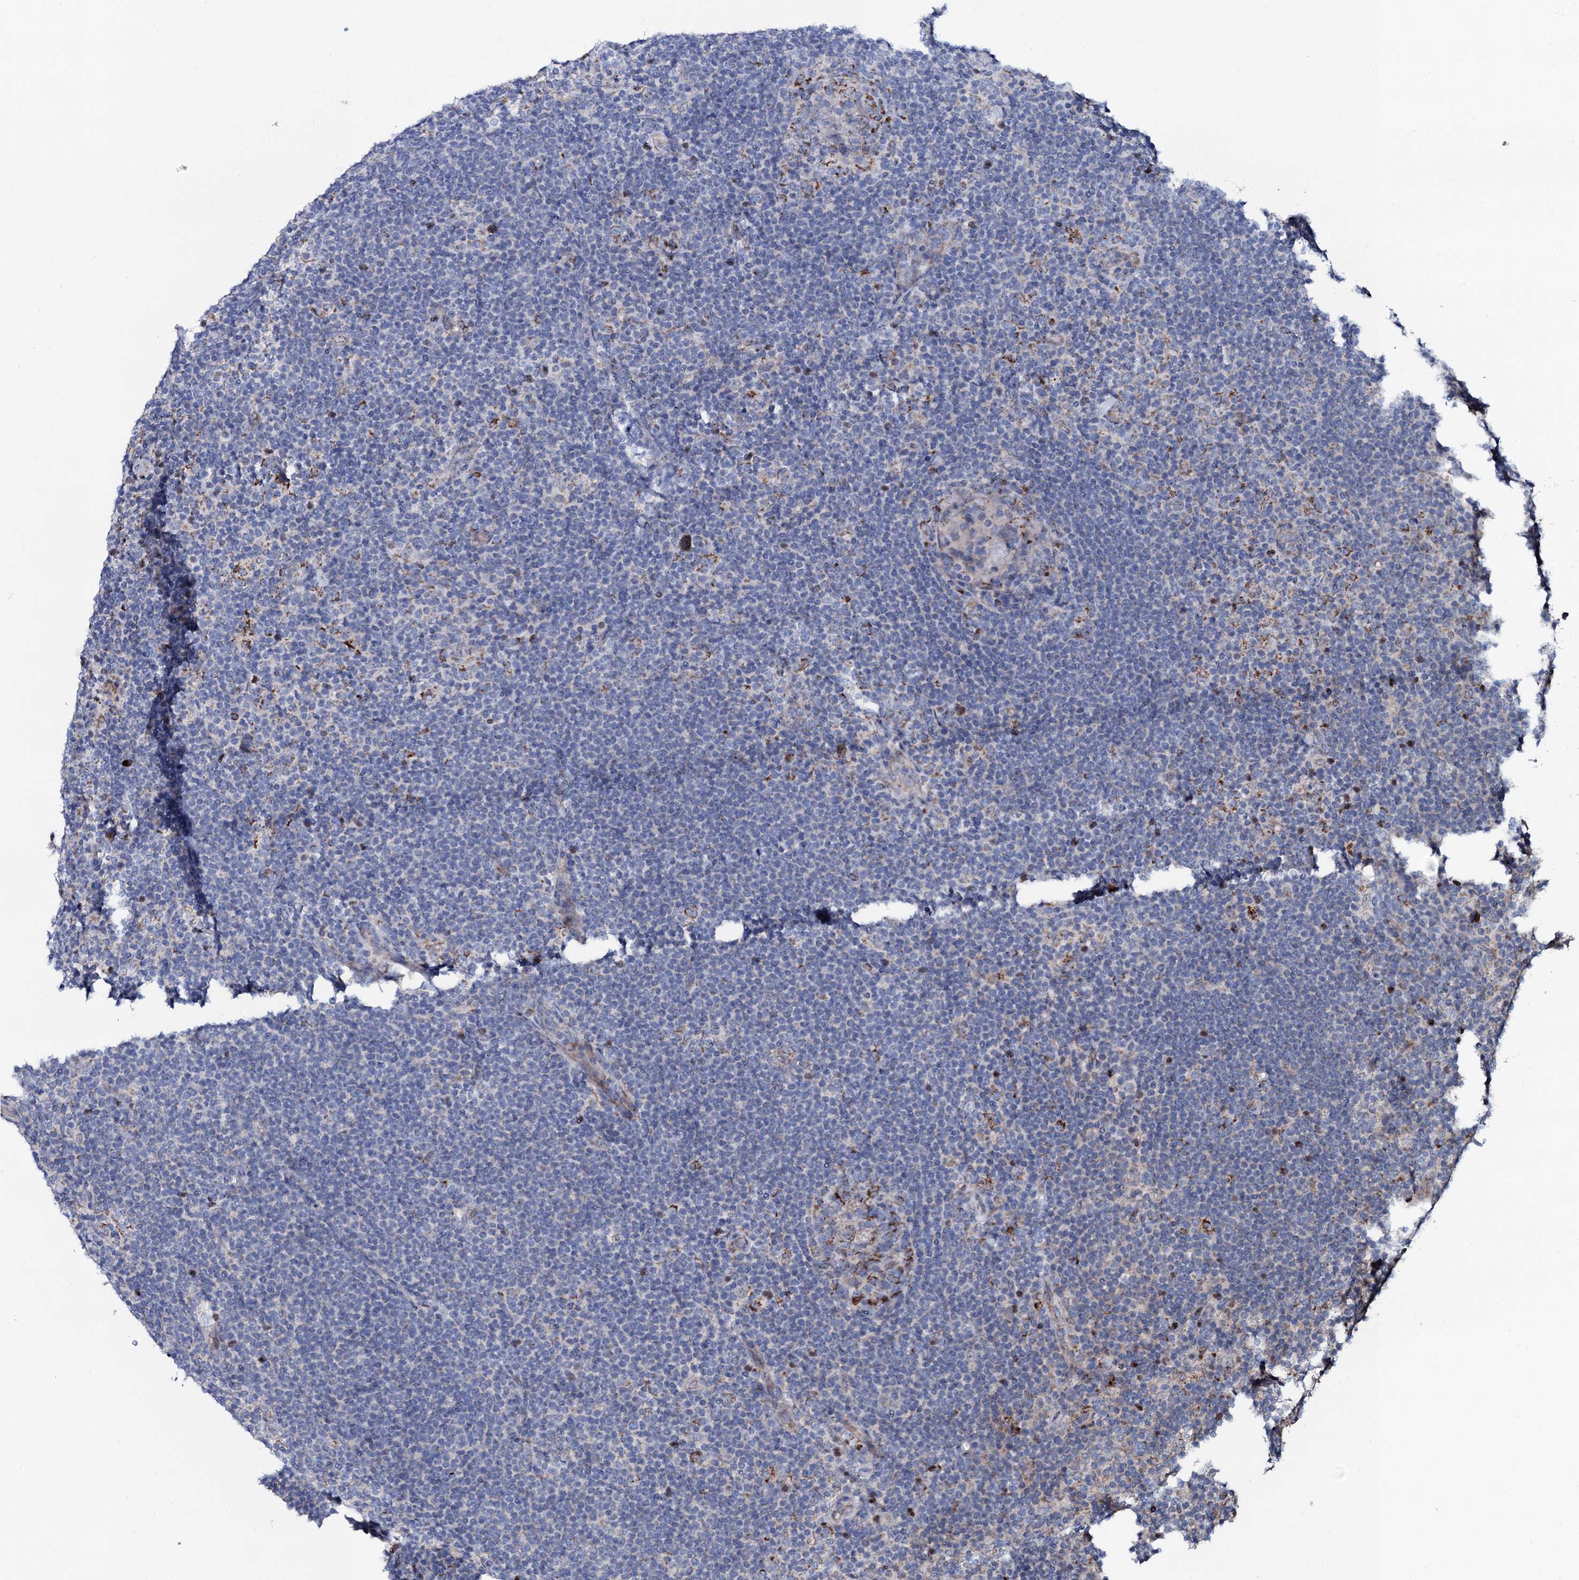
{"staining": {"intensity": "weak", "quantity": "<25%", "location": "cytoplasmic/membranous"}, "tissue": "lymphoma", "cell_type": "Tumor cells", "image_type": "cancer", "snomed": [{"axis": "morphology", "description": "Hodgkin's disease, NOS"}, {"axis": "topography", "description": "Lymph node"}], "caption": "High magnification brightfield microscopy of Hodgkin's disease stained with DAB (3,3'-diaminobenzidine) (brown) and counterstained with hematoxylin (blue): tumor cells show no significant expression.", "gene": "PPP1R3D", "patient": {"sex": "female", "age": 57}}